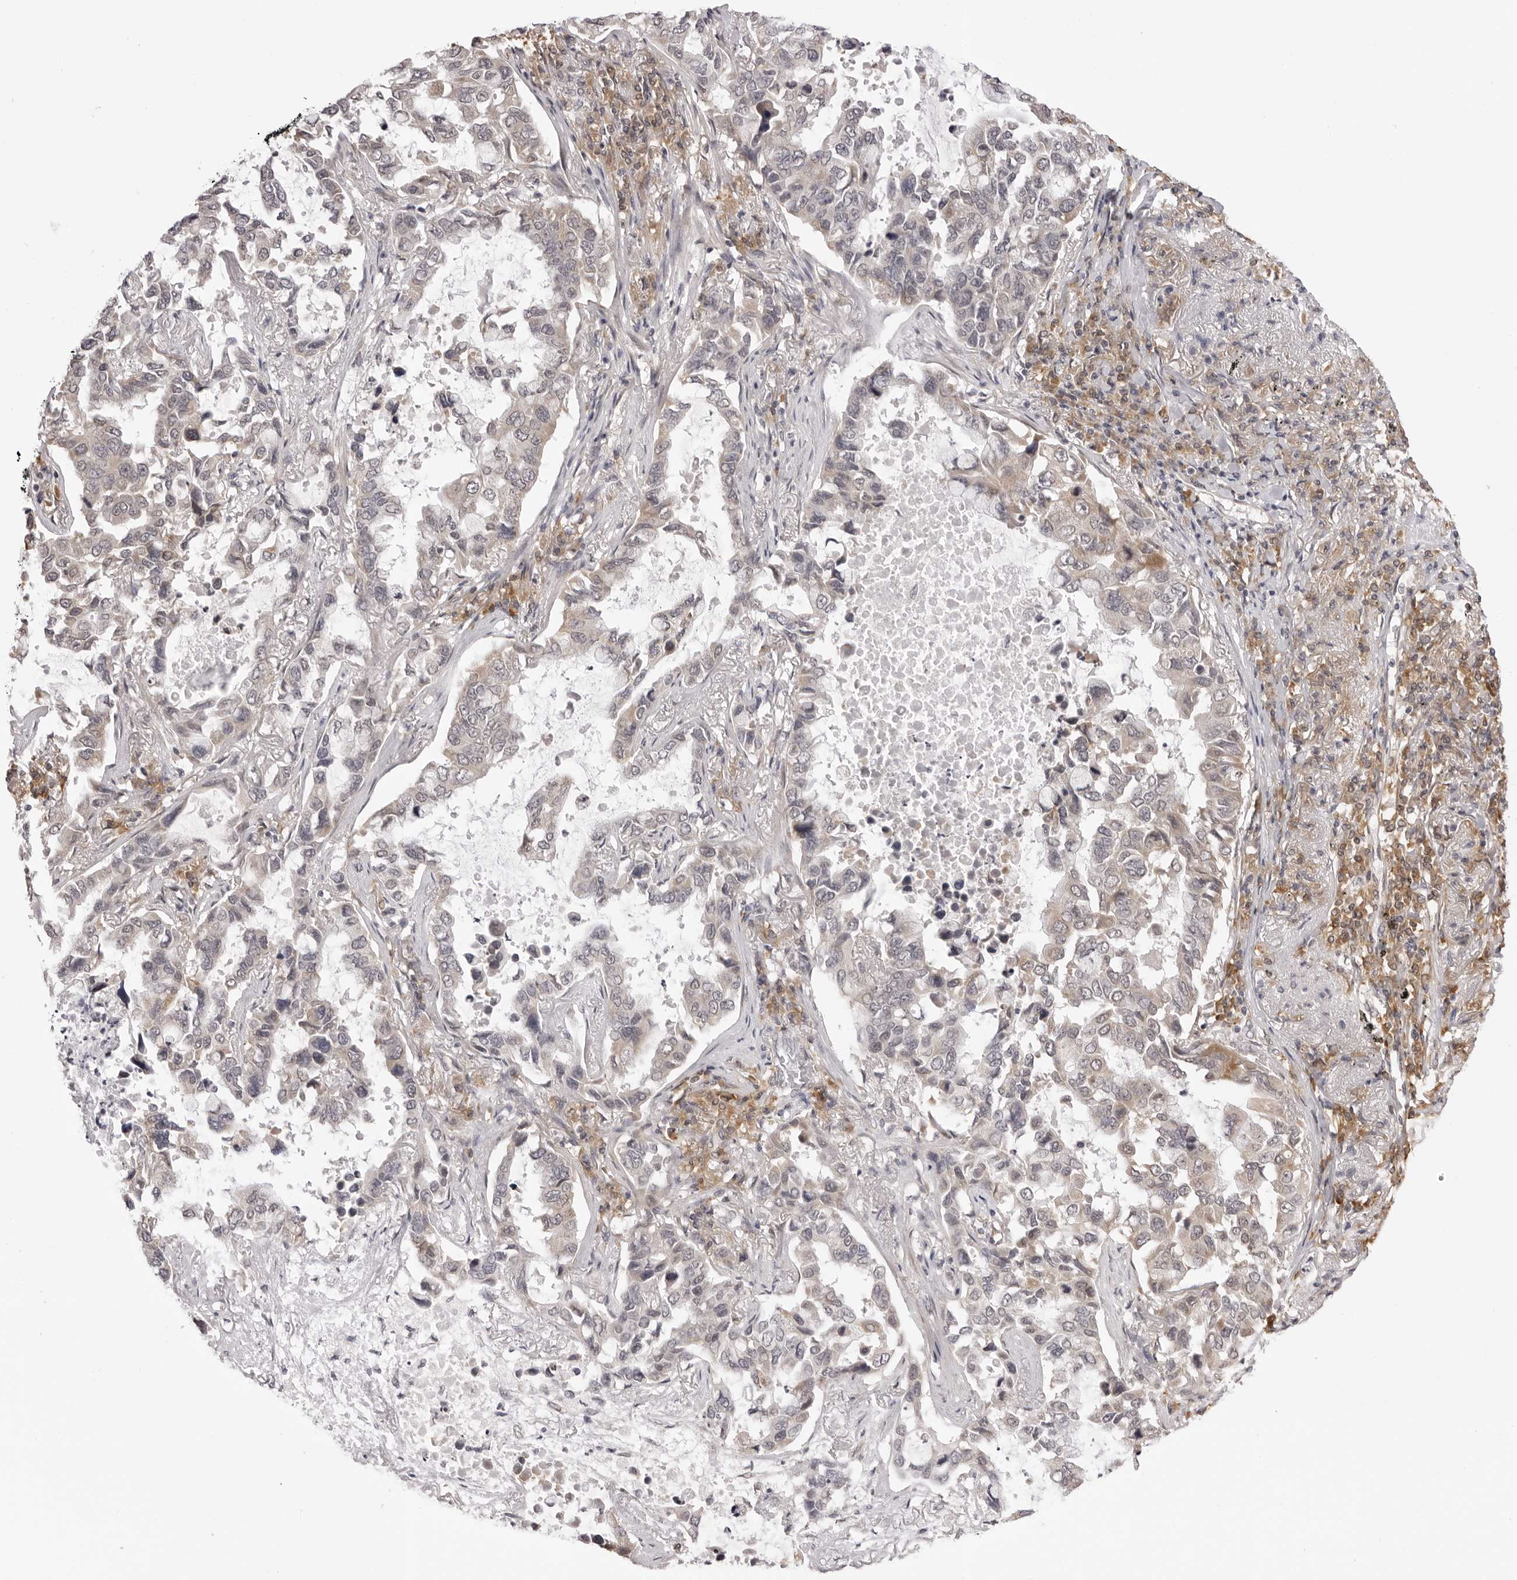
{"staining": {"intensity": "weak", "quantity": "<25%", "location": "cytoplasmic/membranous"}, "tissue": "lung cancer", "cell_type": "Tumor cells", "image_type": "cancer", "snomed": [{"axis": "morphology", "description": "Adenocarcinoma, NOS"}, {"axis": "topography", "description": "Lung"}], "caption": "The image reveals no staining of tumor cells in lung cancer. The staining is performed using DAB brown chromogen with nuclei counter-stained in using hematoxylin.", "gene": "ZC3H11A", "patient": {"sex": "male", "age": 64}}